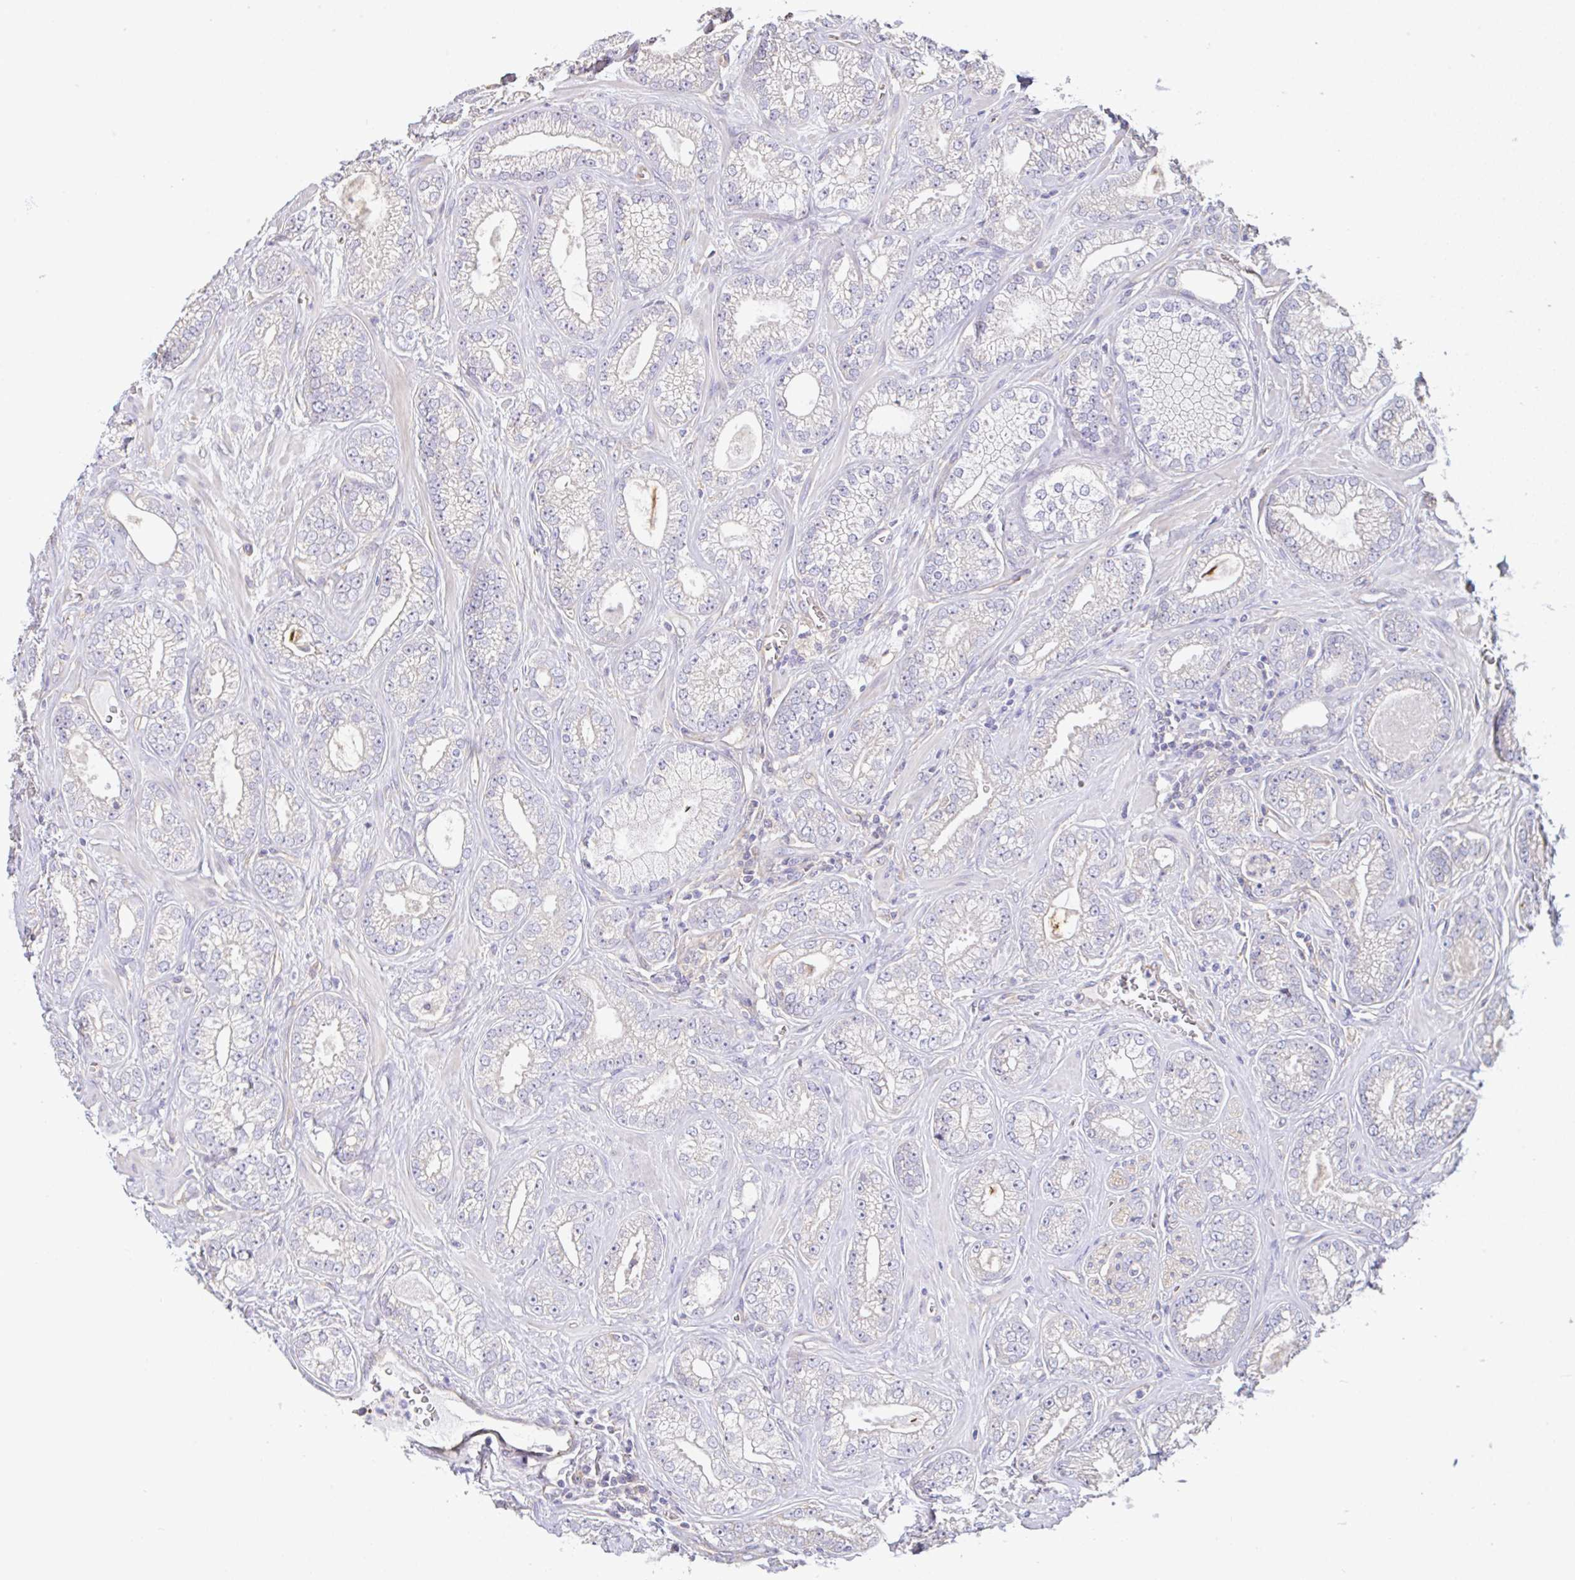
{"staining": {"intensity": "negative", "quantity": "none", "location": "none"}, "tissue": "prostate cancer", "cell_type": "Tumor cells", "image_type": "cancer", "snomed": [{"axis": "morphology", "description": "Adenocarcinoma, High grade"}, {"axis": "topography", "description": "Prostate"}], "caption": "DAB (3,3'-diaminobenzidine) immunohistochemical staining of human prostate cancer (adenocarcinoma (high-grade)) shows no significant positivity in tumor cells.", "gene": "PLCD4", "patient": {"sex": "male", "age": 66}}